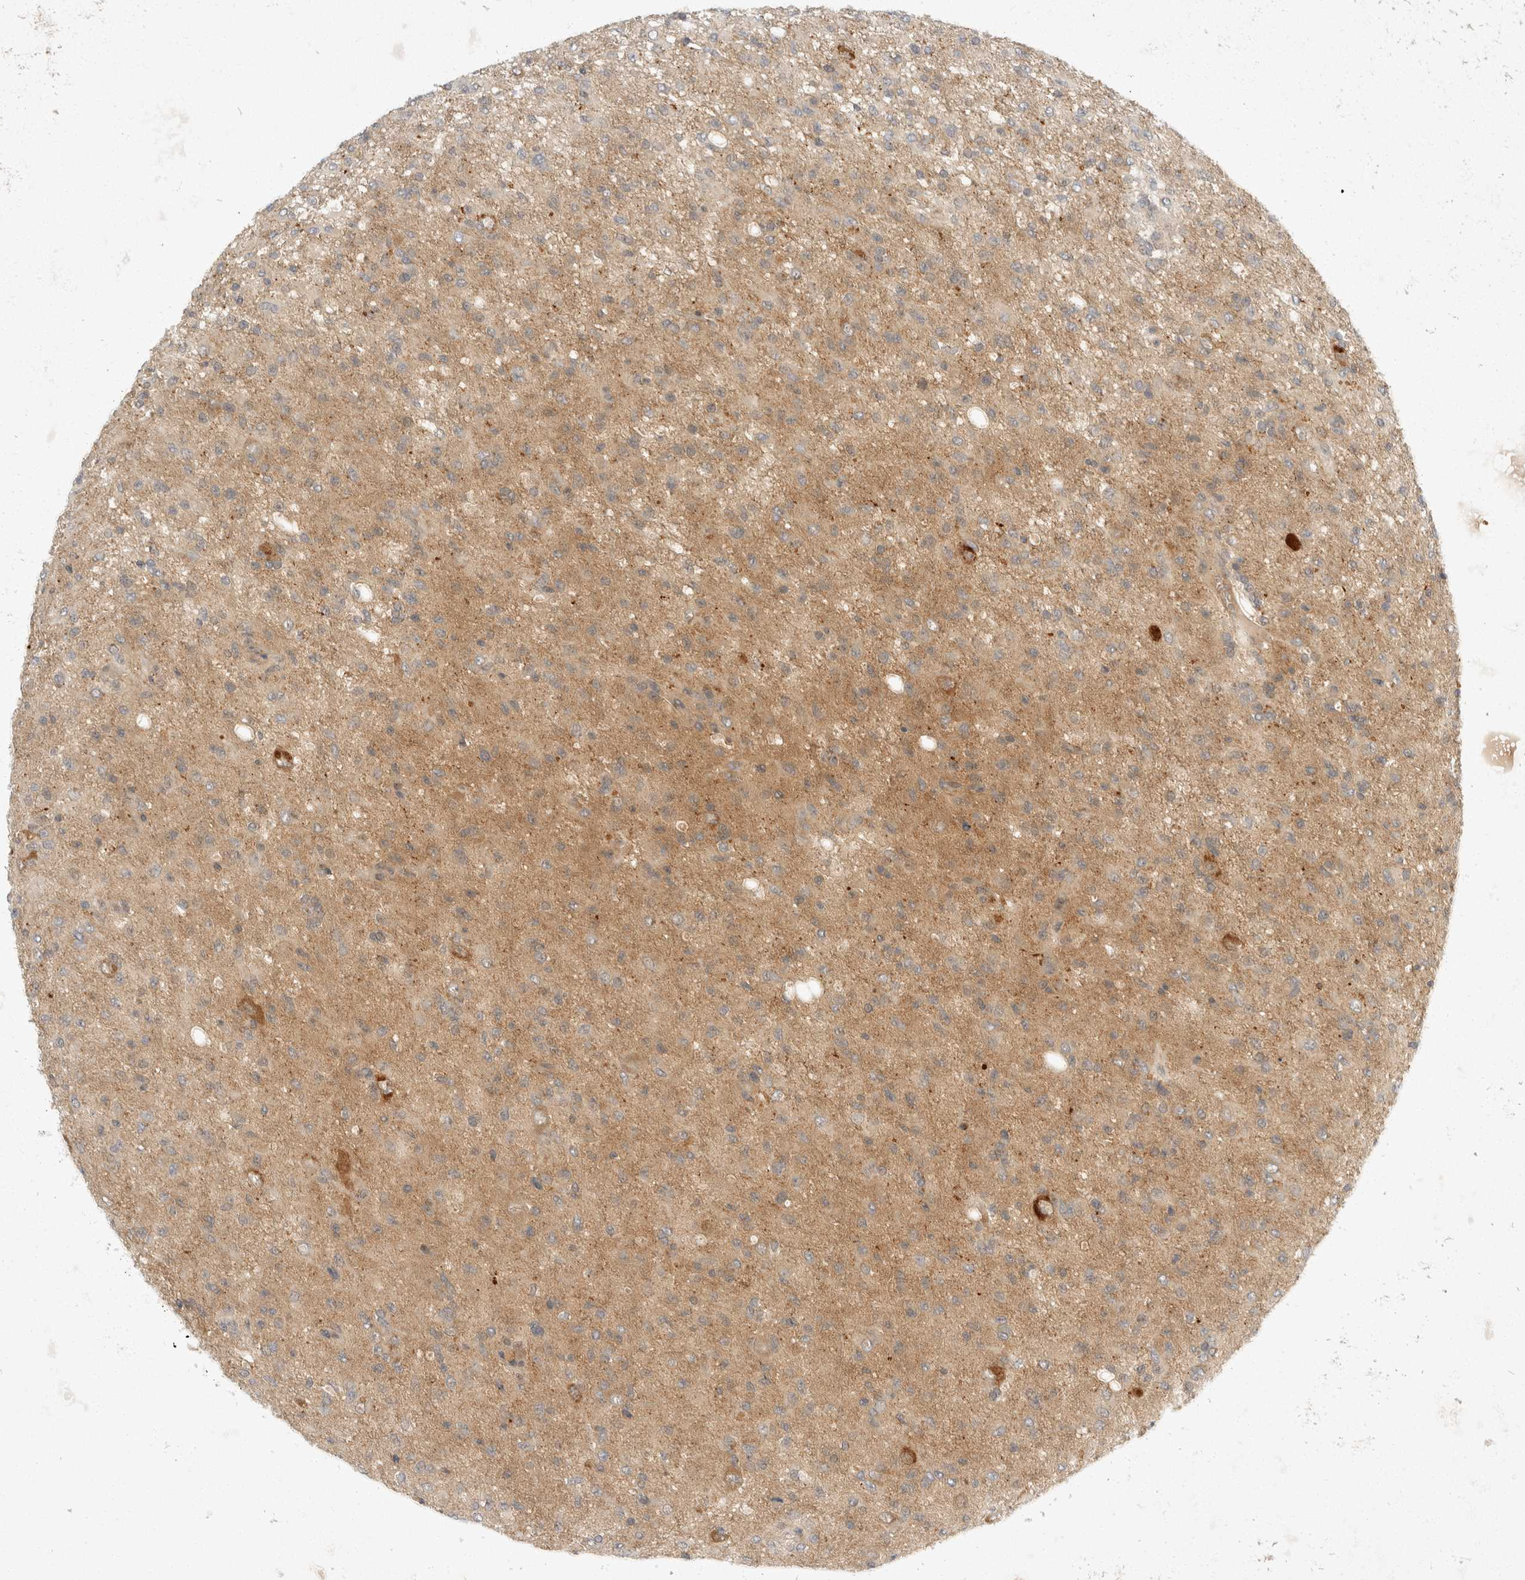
{"staining": {"intensity": "moderate", "quantity": "<25%", "location": "cytoplasmic/membranous"}, "tissue": "glioma", "cell_type": "Tumor cells", "image_type": "cancer", "snomed": [{"axis": "morphology", "description": "Glioma, malignant, High grade"}, {"axis": "topography", "description": "Brain"}], "caption": "Malignant glioma (high-grade) was stained to show a protein in brown. There is low levels of moderate cytoplasmic/membranous staining in approximately <25% of tumor cells.", "gene": "TOM1L2", "patient": {"sex": "female", "age": 59}}